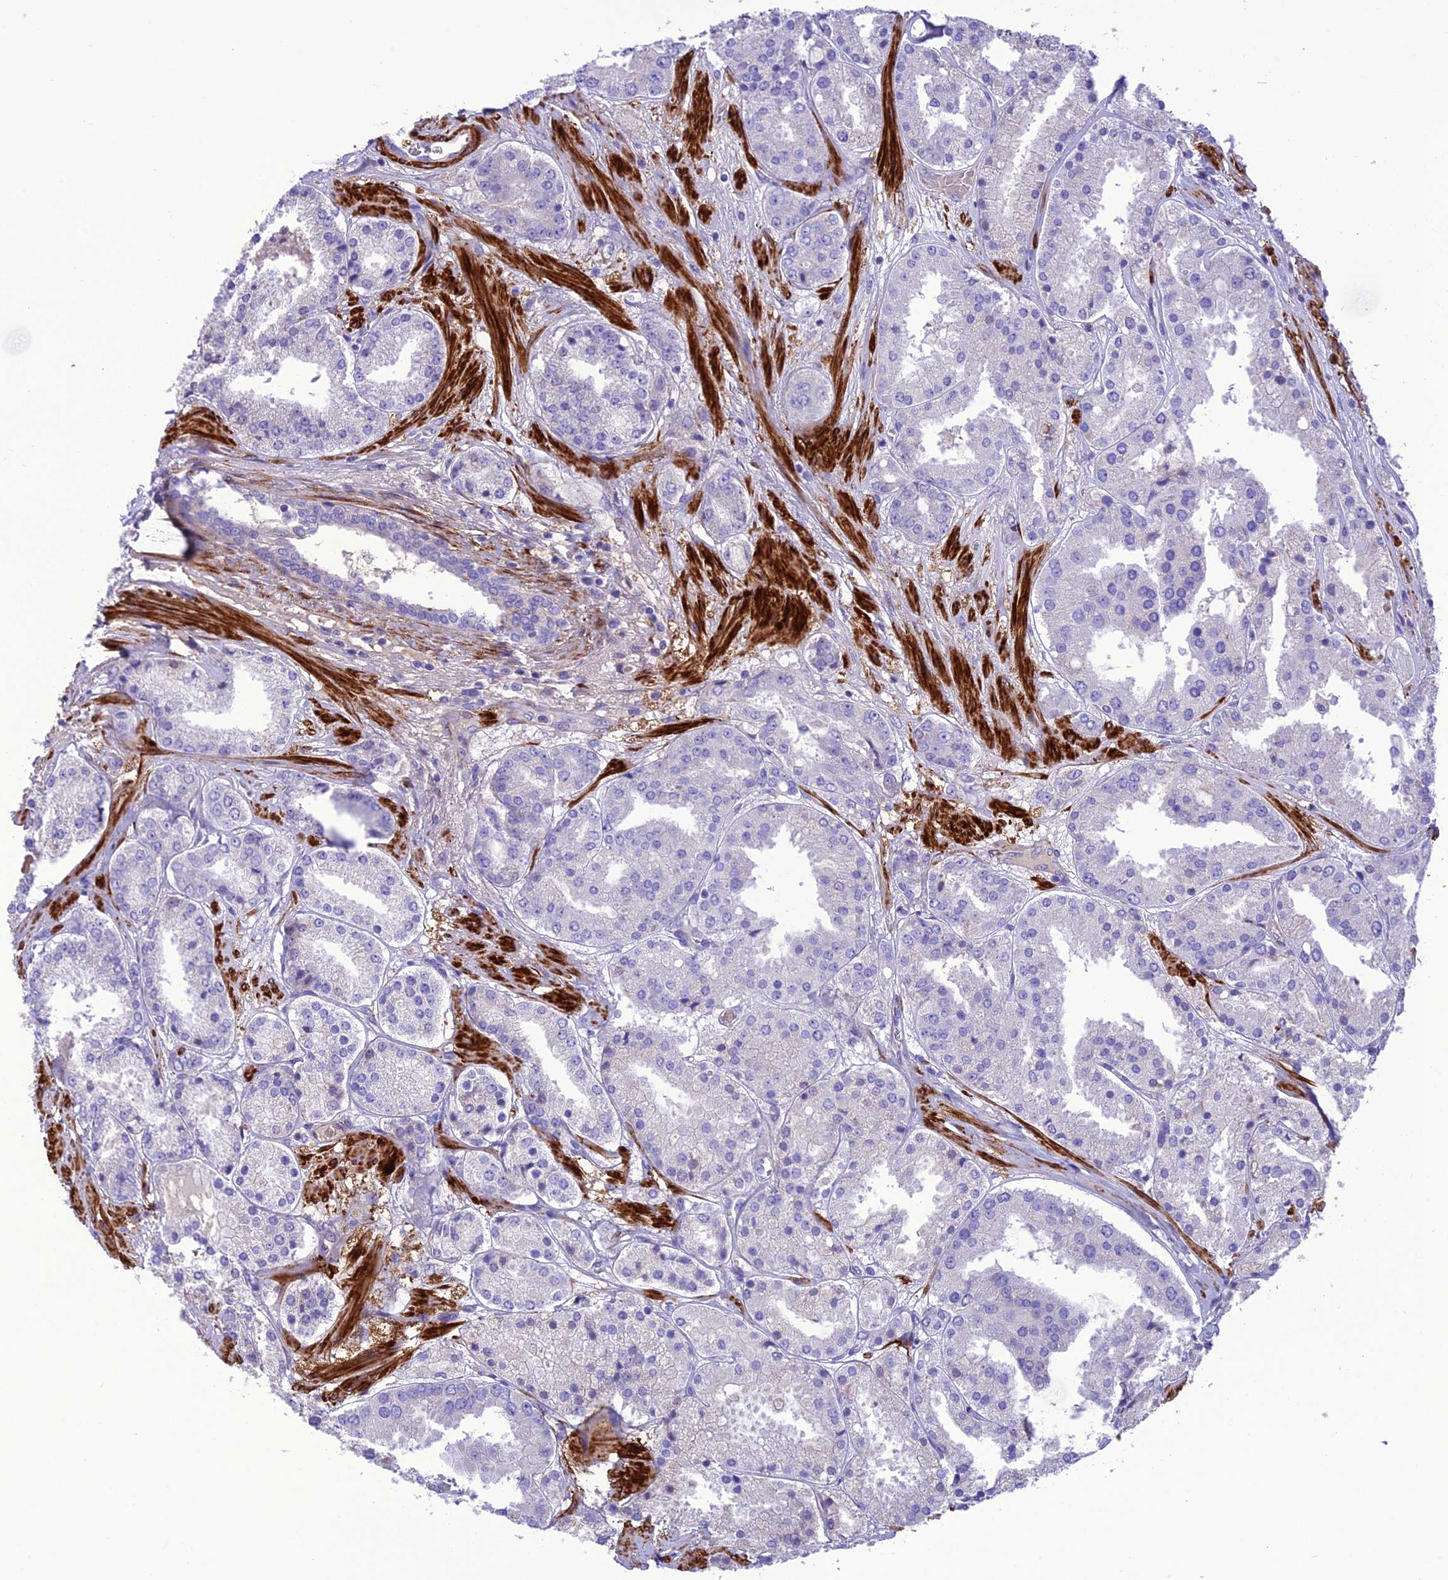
{"staining": {"intensity": "negative", "quantity": "none", "location": "none"}, "tissue": "prostate cancer", "cell_type": "Tumor cells", "image_type": "cancer", "snomed": [{"axis": "morphology", "description": "Adenocarcinoma, High grade"}, {"axis": "topography", "description": "Prostate"}], "caption": "Tumor cells are negative for protein expression in human prostate cancer (high-grade adenocarcinoma). The staining was performed using DAB to visualize the protein expression in brown, while the nuclei were stained in blue with hematoxylin (Magnification: 20x).", "gene": "FRA10AC1", "patient": {"sex": "male", "age": 63}}